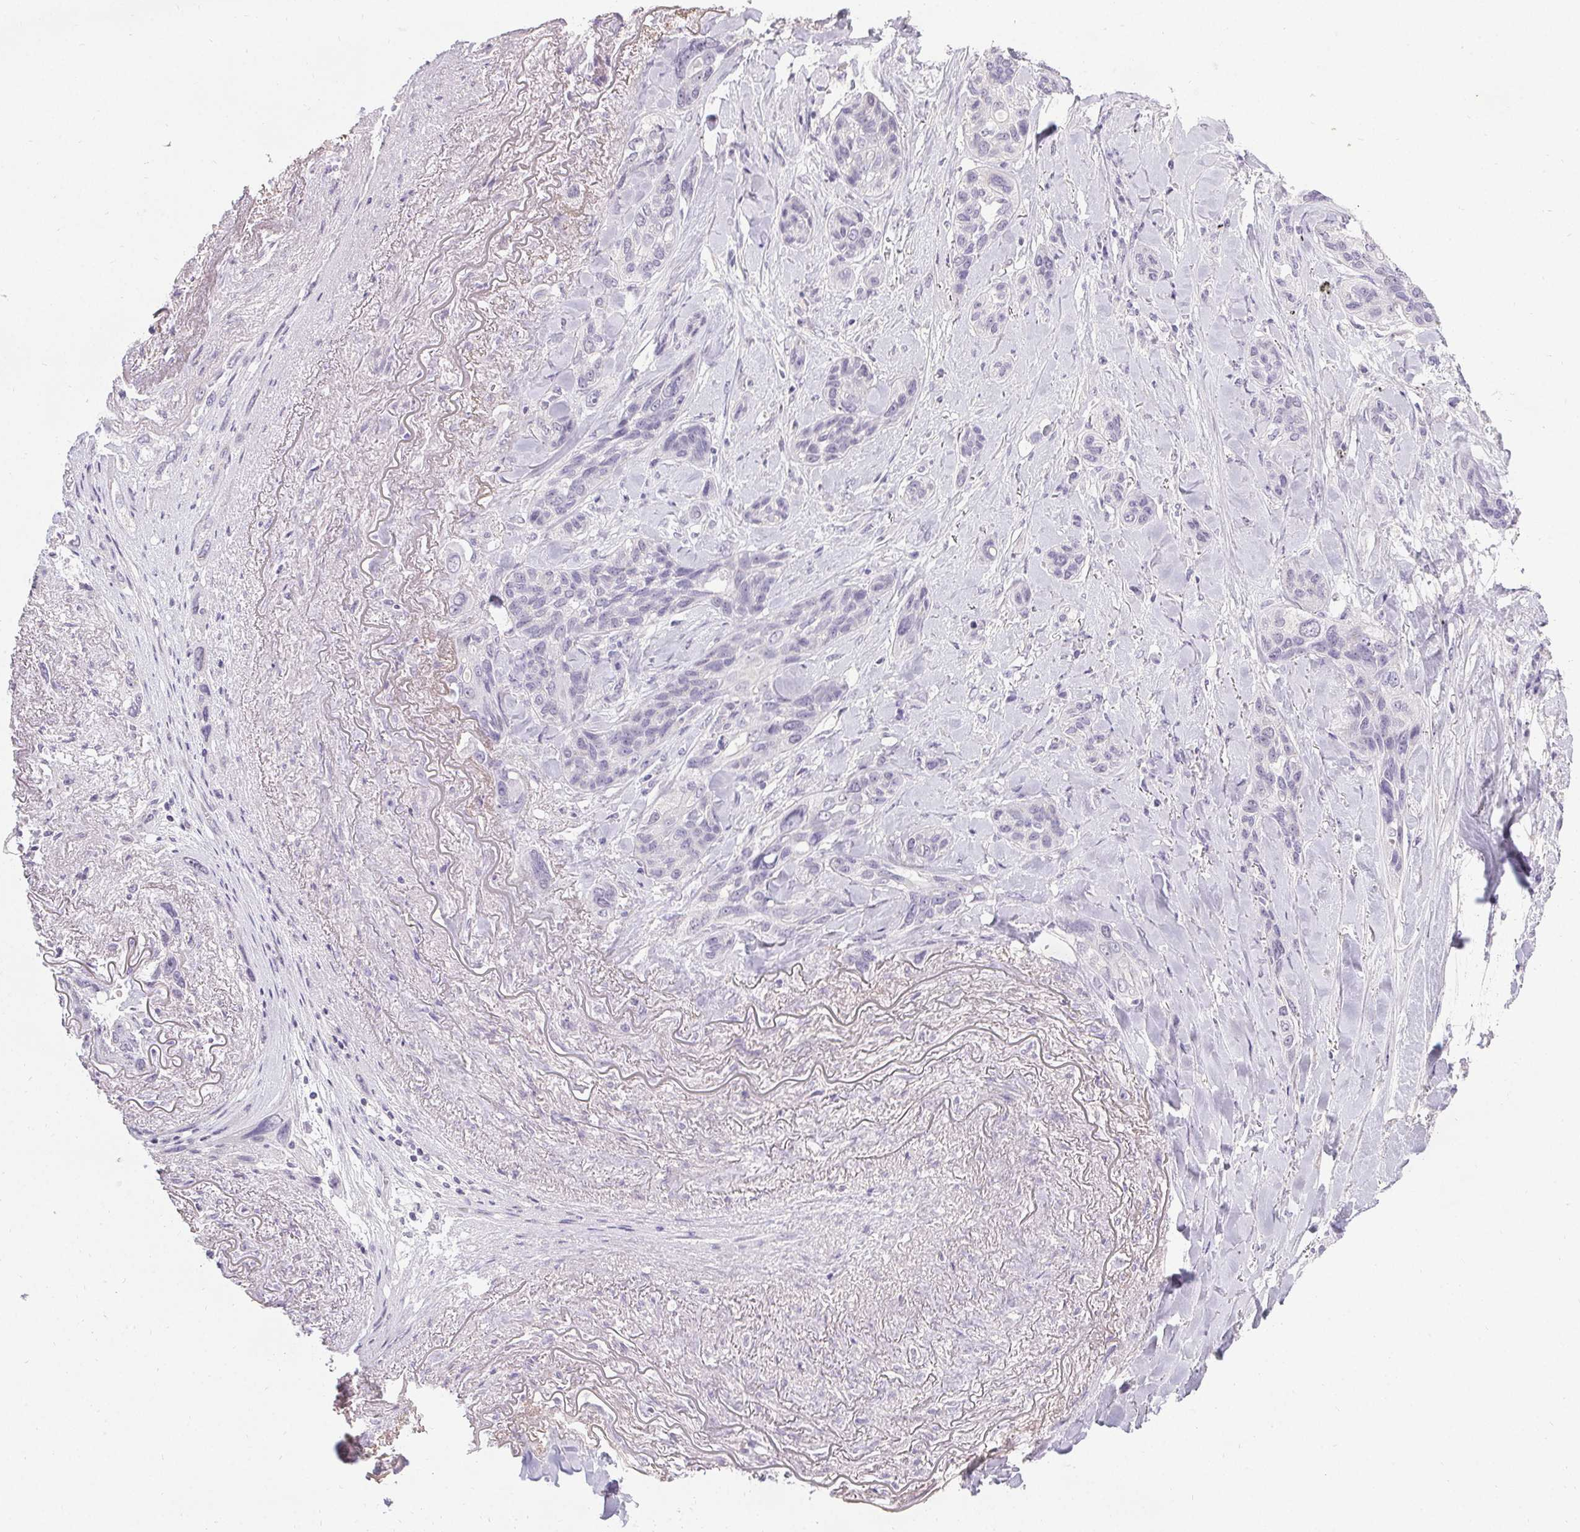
{"staining": {"intensity": "negative", "quantity": "none", "location": "none"}, "tissue": "lung cancer", "cell_type": "Tumor cells", "image_type": "cancer", "snomed": [{"axis": "morphology", "description": "Squamous cell carcinoma, NOS"}, {"axis": "topography", "description": "Lung"}], "caption": "This histopathology image is of squamous cell carcinoma (lung) stained with immunohistochemistry (IHC) to label a protein in brown with the nuclei are counter-stained blue. There is no expression in tumor cells.", "gene": "PMEL", "patient": {"sex": "female", "age": 70}}